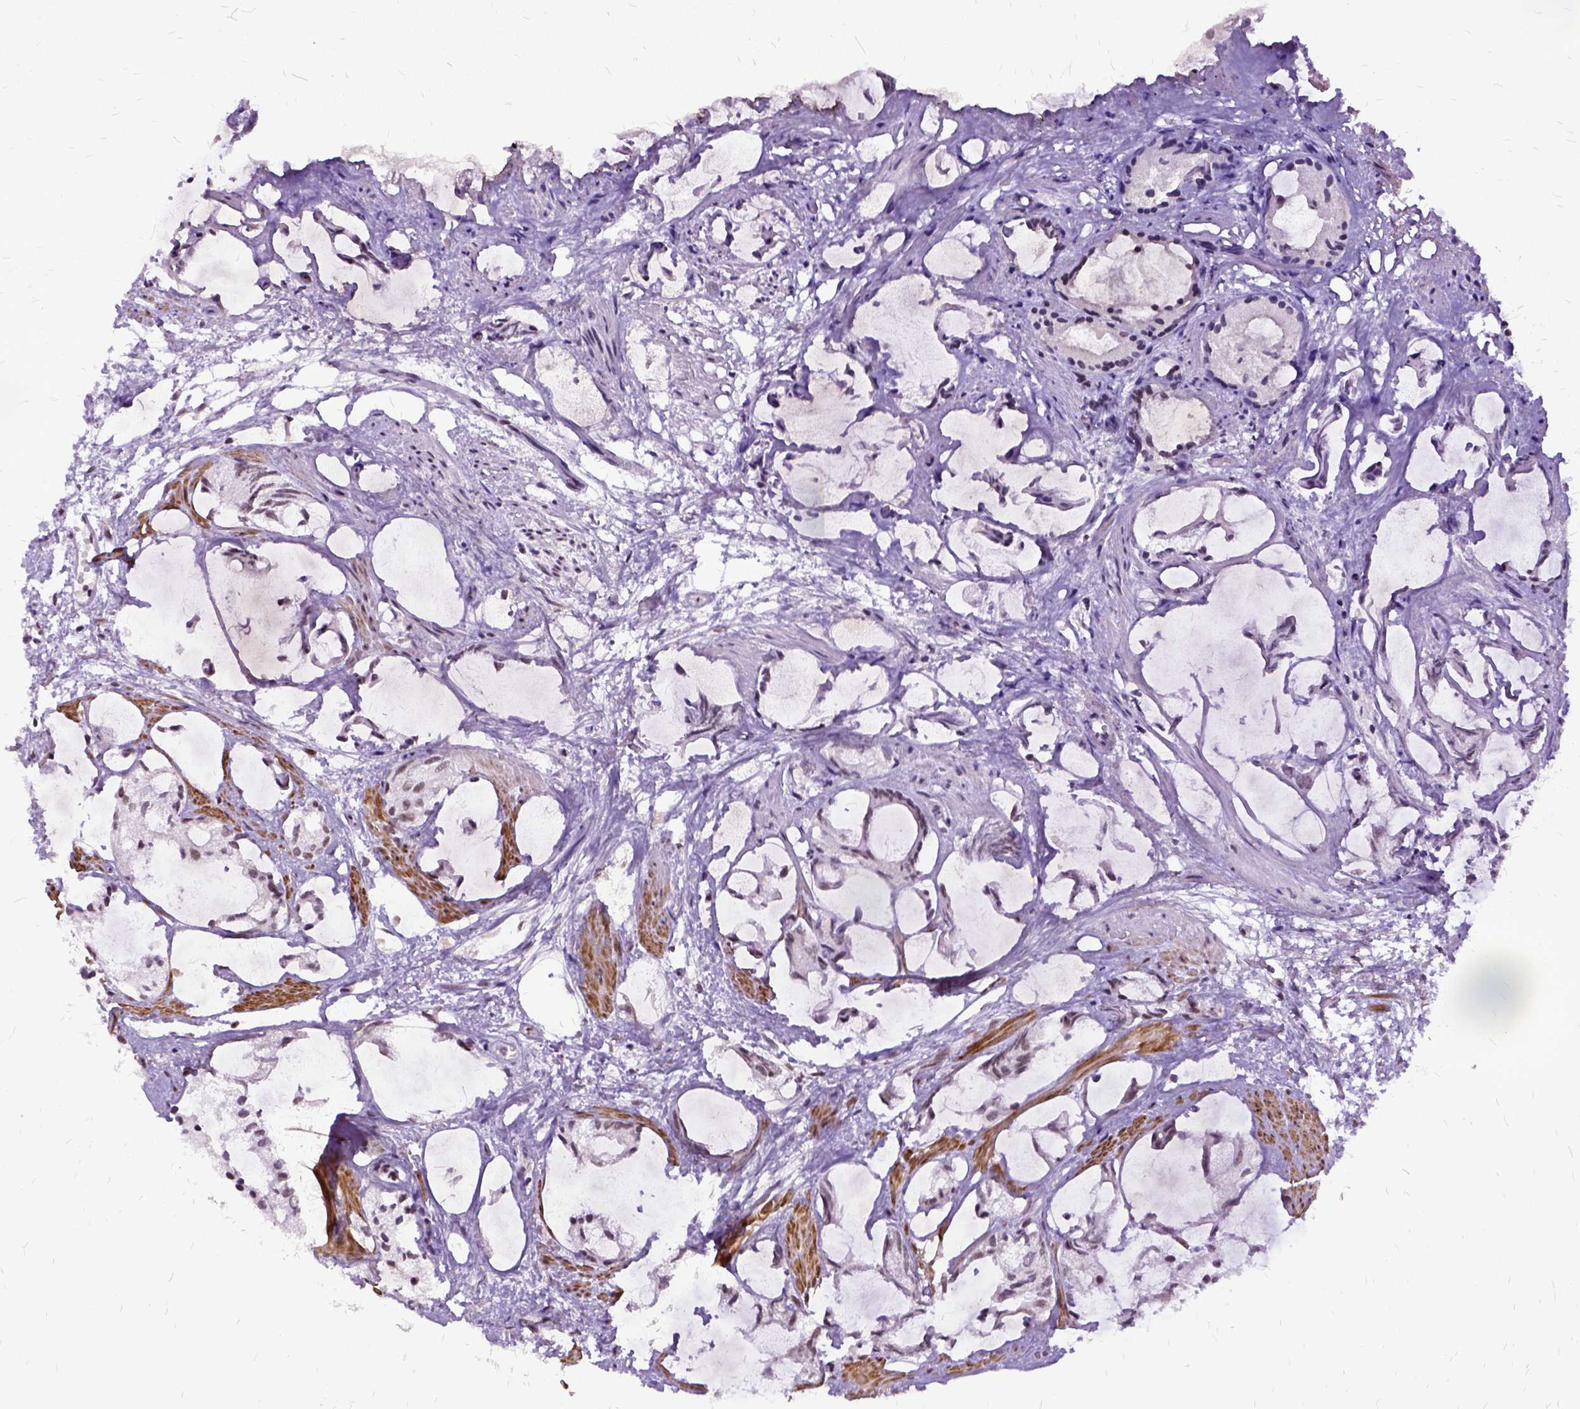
{"staining": {"intensity": "weak", "quantity": "25%-75%", "location": "nuclear"}, "tissue": "prostate cancer", "cell_type": "Tumor cells", "image_type": "cancer", "snomed": [{"axis": "morphology", "description": "Adenocarcinoma, High grade"}, {"axis": "topography", "description": "Prostate"}], "caption": "Approximately 25%-75% of tumor cells in prostate cancer (adenocarcinoma (high-grade)) exhibit weak nuclear protein staining as visualized by brown immunohistochemical staining.", "gene": "SETD1A", "patient": {"sex": "male", "age": 85}}